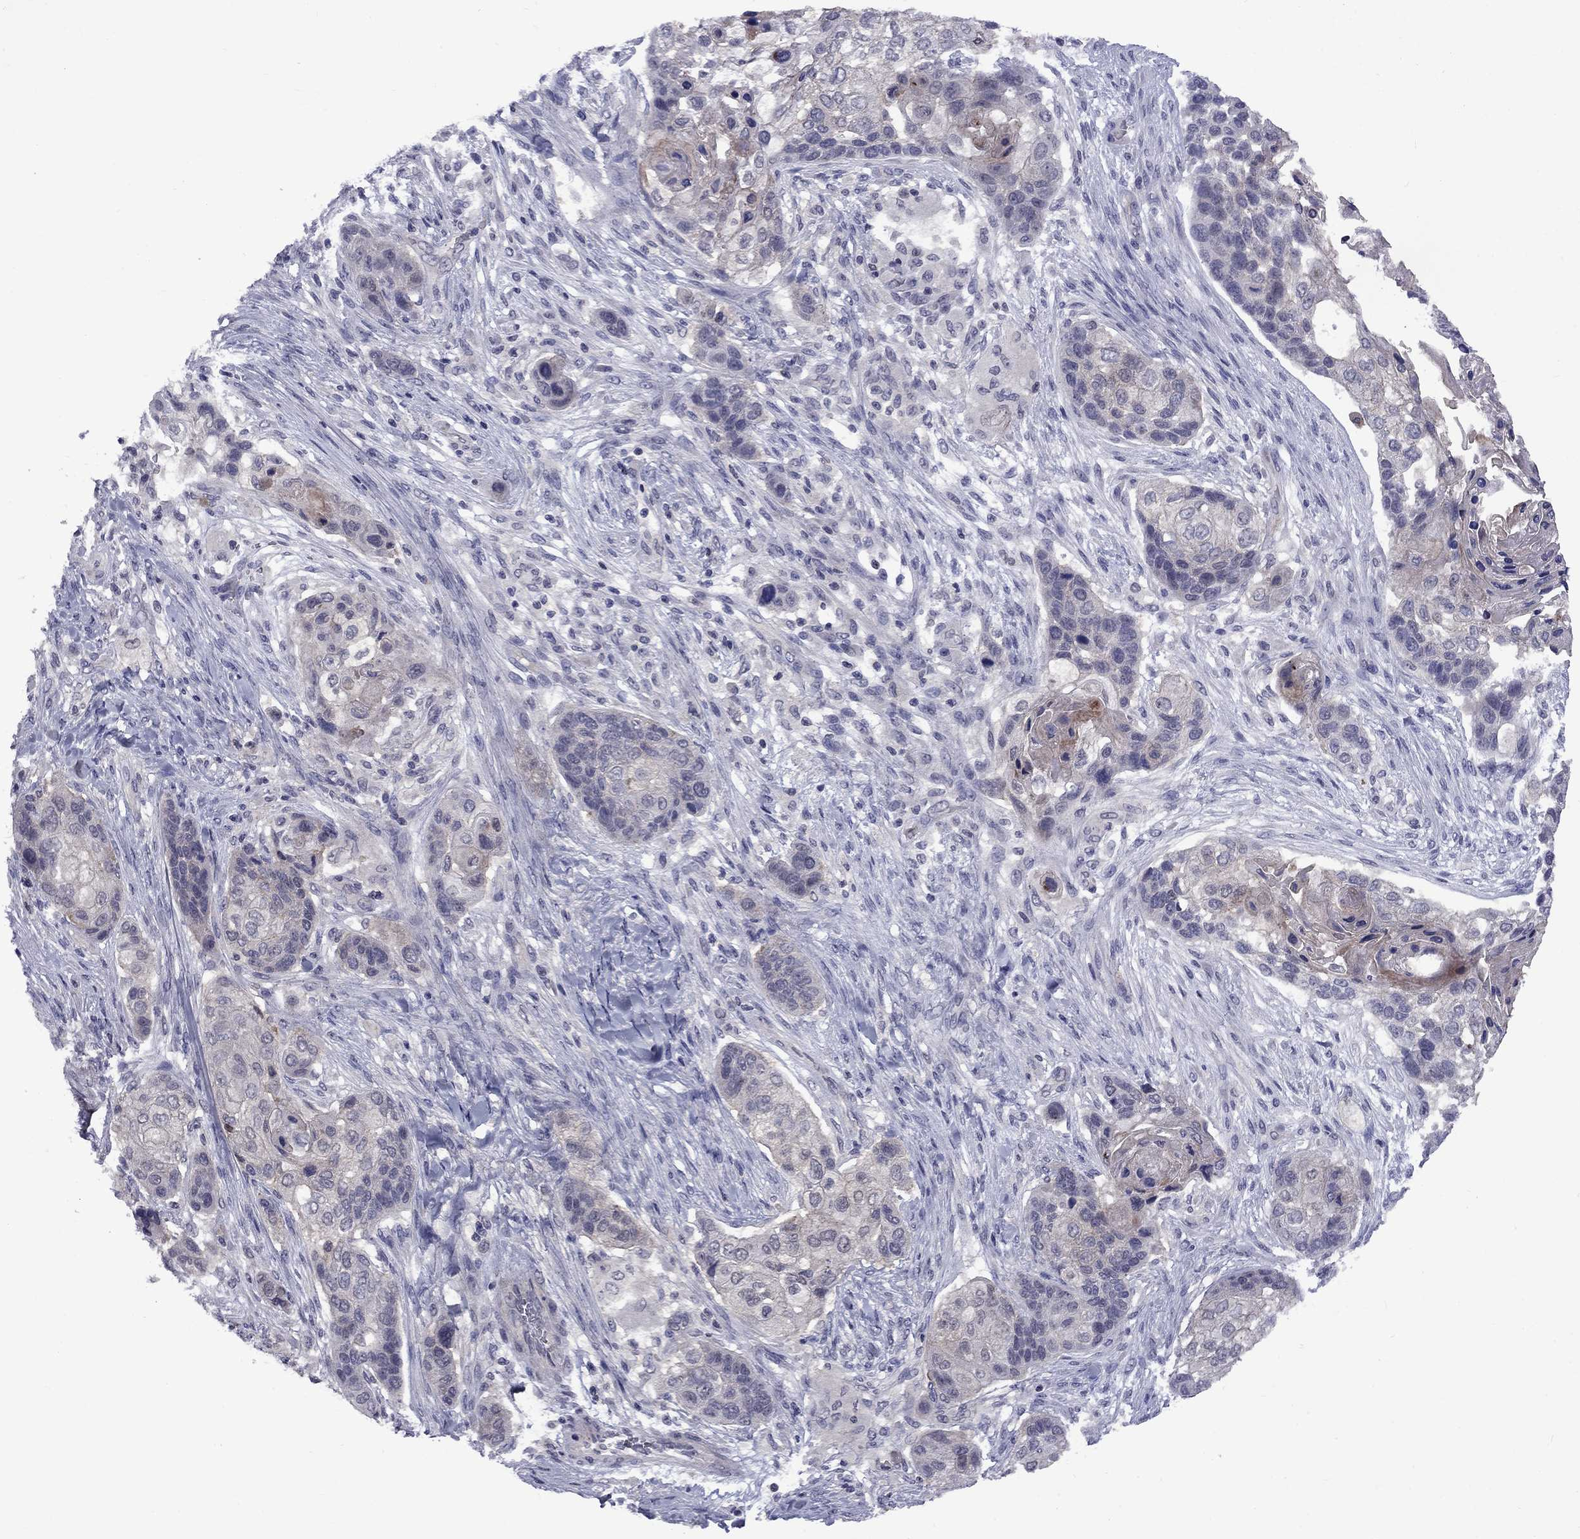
{"staining": {"intensity": "negative", "quantity": "none", "location": "none"}, "tissue": "lung cancer", "cell_type": "Tumor cells", "image_type": "cancer", "snomed": [{"axis": "morphology", "description": "Squamous cell carcinoma, NOS"}, {"axis": "topography", "description": "Lung"}], "caption": "An image of human lung squamous cell carcinoma is negative for staining in tumor cells.", "gene": "SNTA1", "patient": {"sex": "male", "age": 69}}